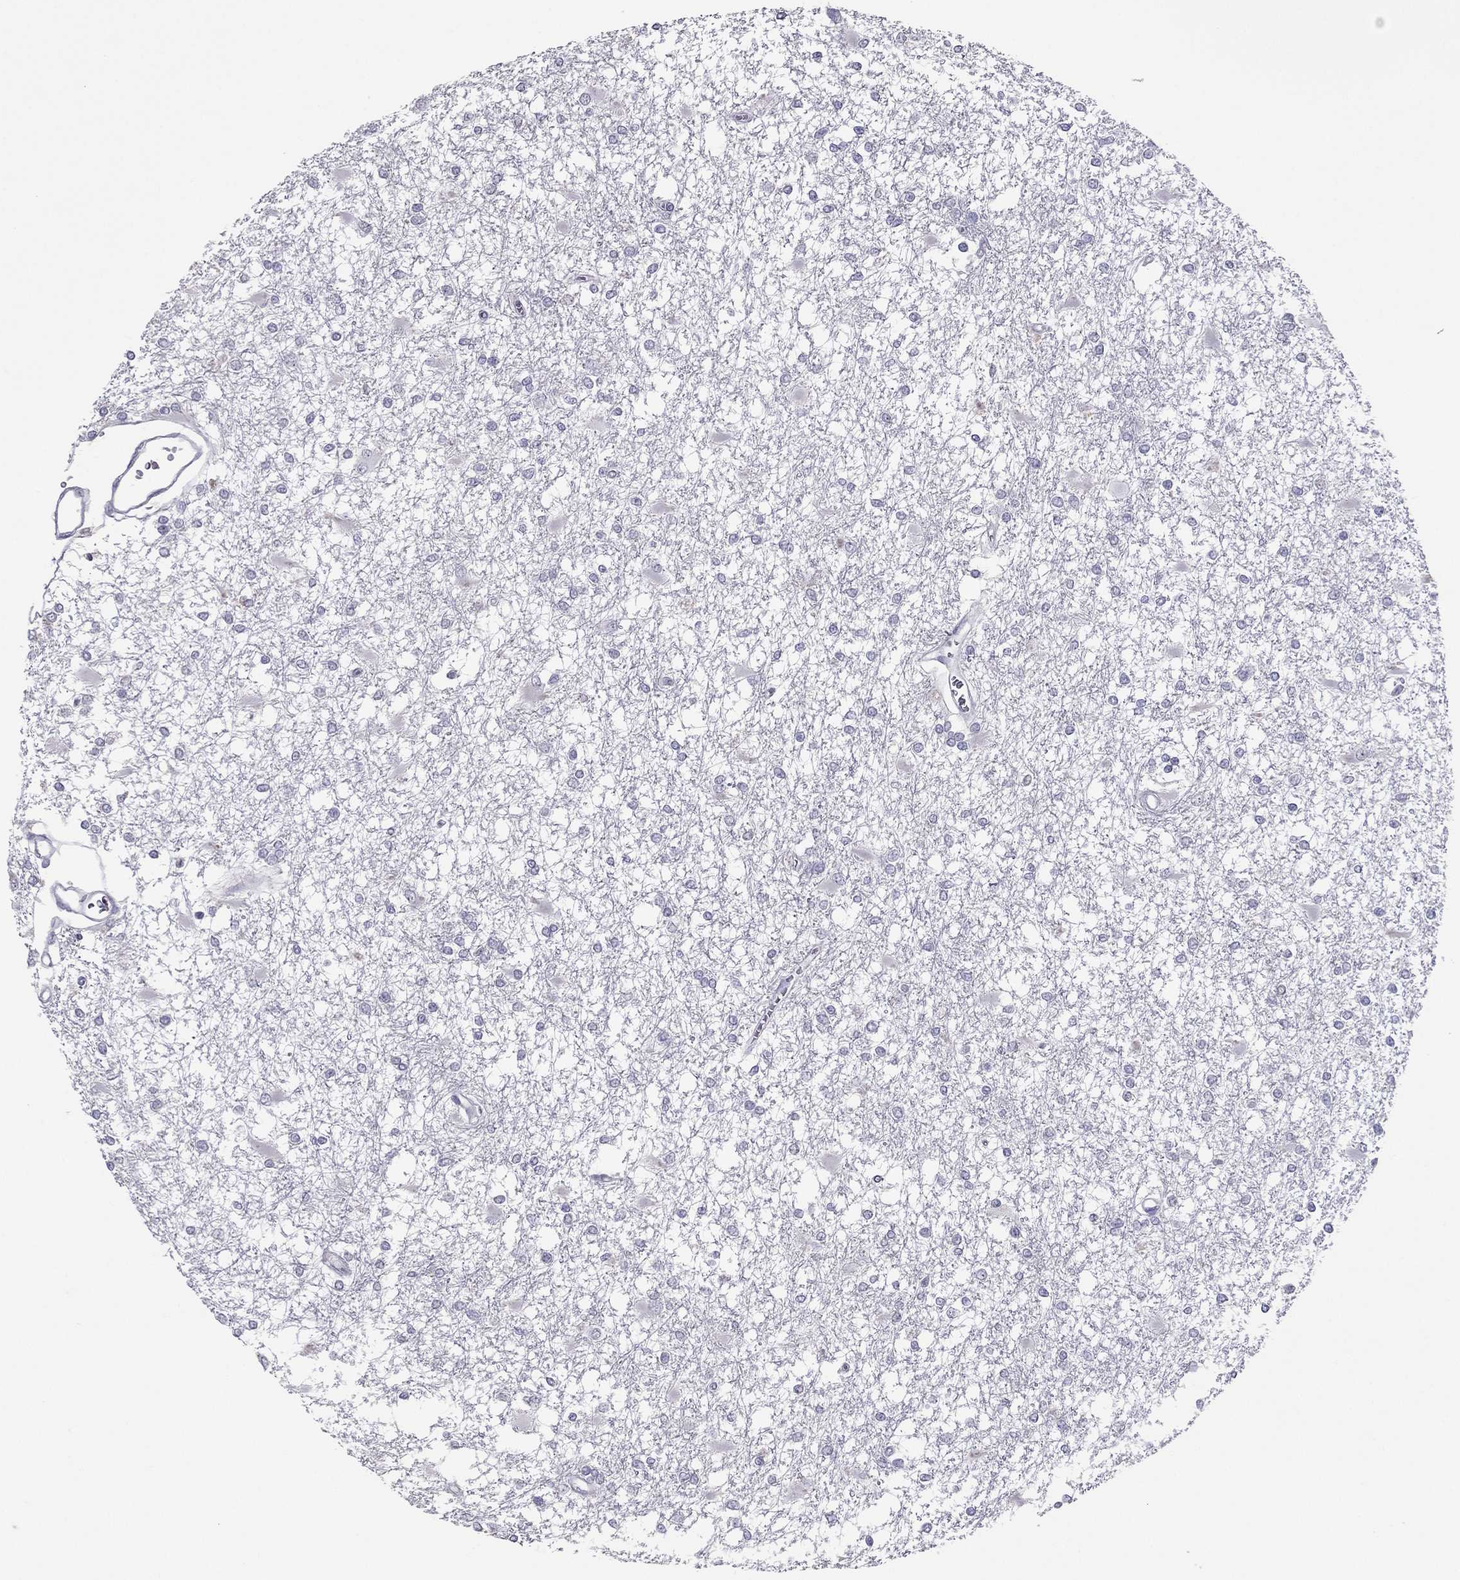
{"staining": {"intensity": "negative", "quantity": "none", "location": "none"}, "tissue": "glioma", "cell_type": "Tumor cells", "image_type": "cancer", "snomed": [{"axis": "morphology", "description": "Glioma, malignant, High grade"}, {"axis": "topography", "description": "Cerebral cortex"}], "caption": "A photomicrograph of glioma stained for a protein demonstrates no brown staining in tumor cells. Nuclei are stained in blue.", "gene": "RGS8", "patient": {"sex": "male", "age": 79}}